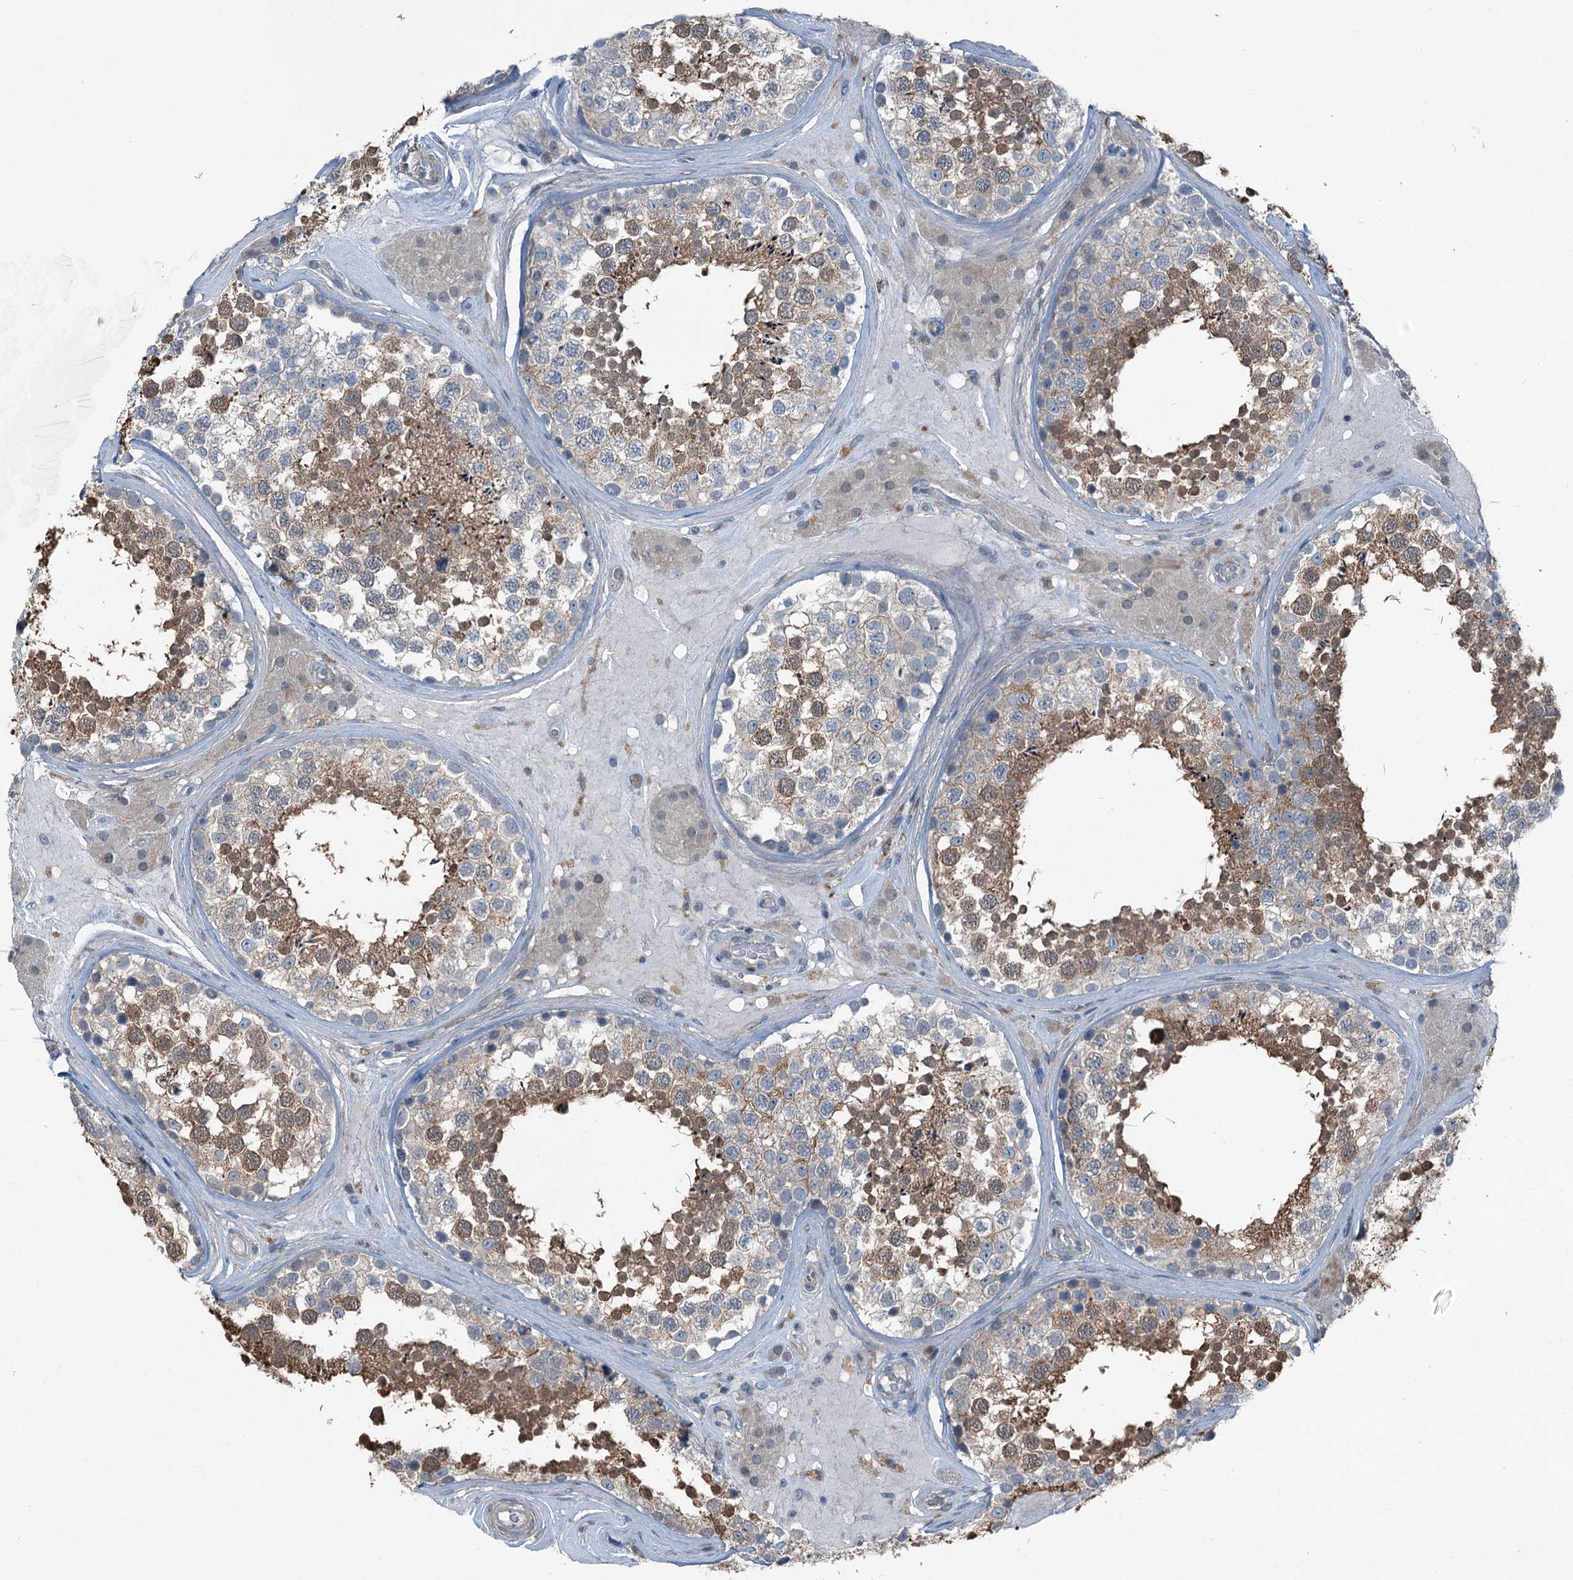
{"staining": {"intensity": "moderate", "quantity": ">75%", "location": "cytoplasmic/membranous"}, "tissue": "testis", "cell_type": "Cells in seminiferous ducts", "image_type": "normal", "snomed": [{"axis": "morphology", "description": "Normal tissue, NOS"}, {"axis": "topography", "description": "Testis"}], "caption": "IHC (DAB) staining of benign human testis shows moderate cytoplasmic/membranous protein positivity in about >75% of cells in seminiferous ducts. (brown staining indicates protein expression, while blue staining denotes nuclei).", "gene": "AXL", "patient": {"sex": "male", "age": 46}}